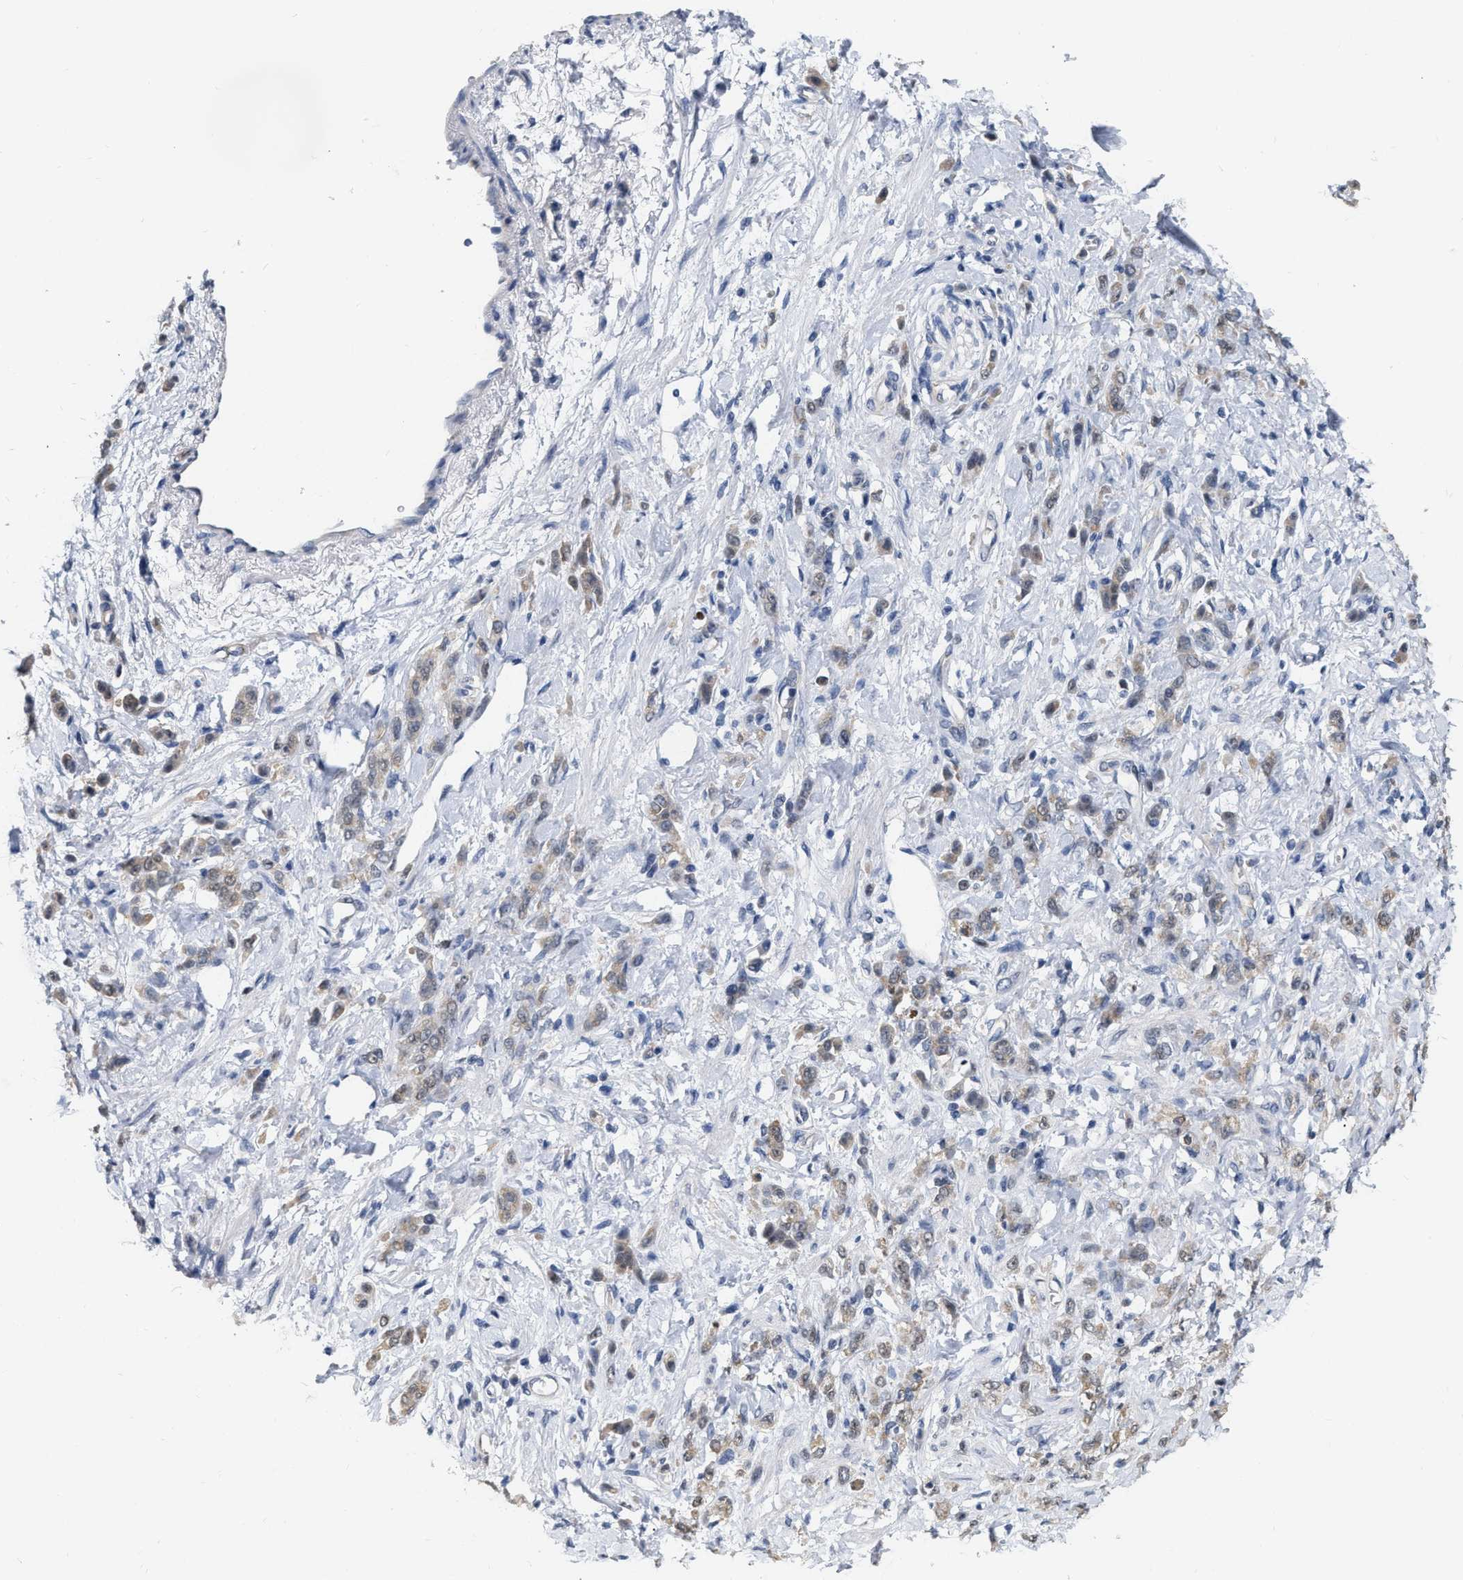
{"staining": {"intensity": "weak", "quantity": ">75%", "location": "cytoplasmic/membranous"}, "tissue": "stomach cancer", "cell_type": "Tumor cells", "image_type": "cancer", "snomed": [{"axis": "morphology", "description": "Normal tissue, NOS"}, {"axis": "morphology", "description": "Adenocarcinoma, NOS"}, {"axis": "topography", "description": "Stomach"}], "caption": "Immunohistochemical staining of stomach adenocarcinoma shows low levels of weak cytoplasmic/membranous expression in approximately >75% of tumor cells. Ihc stains the protein of interest in brown and the nuclei are stained blue.", "gene": "RUVBL1", "patient": {"sex": "male", "age": 82}}